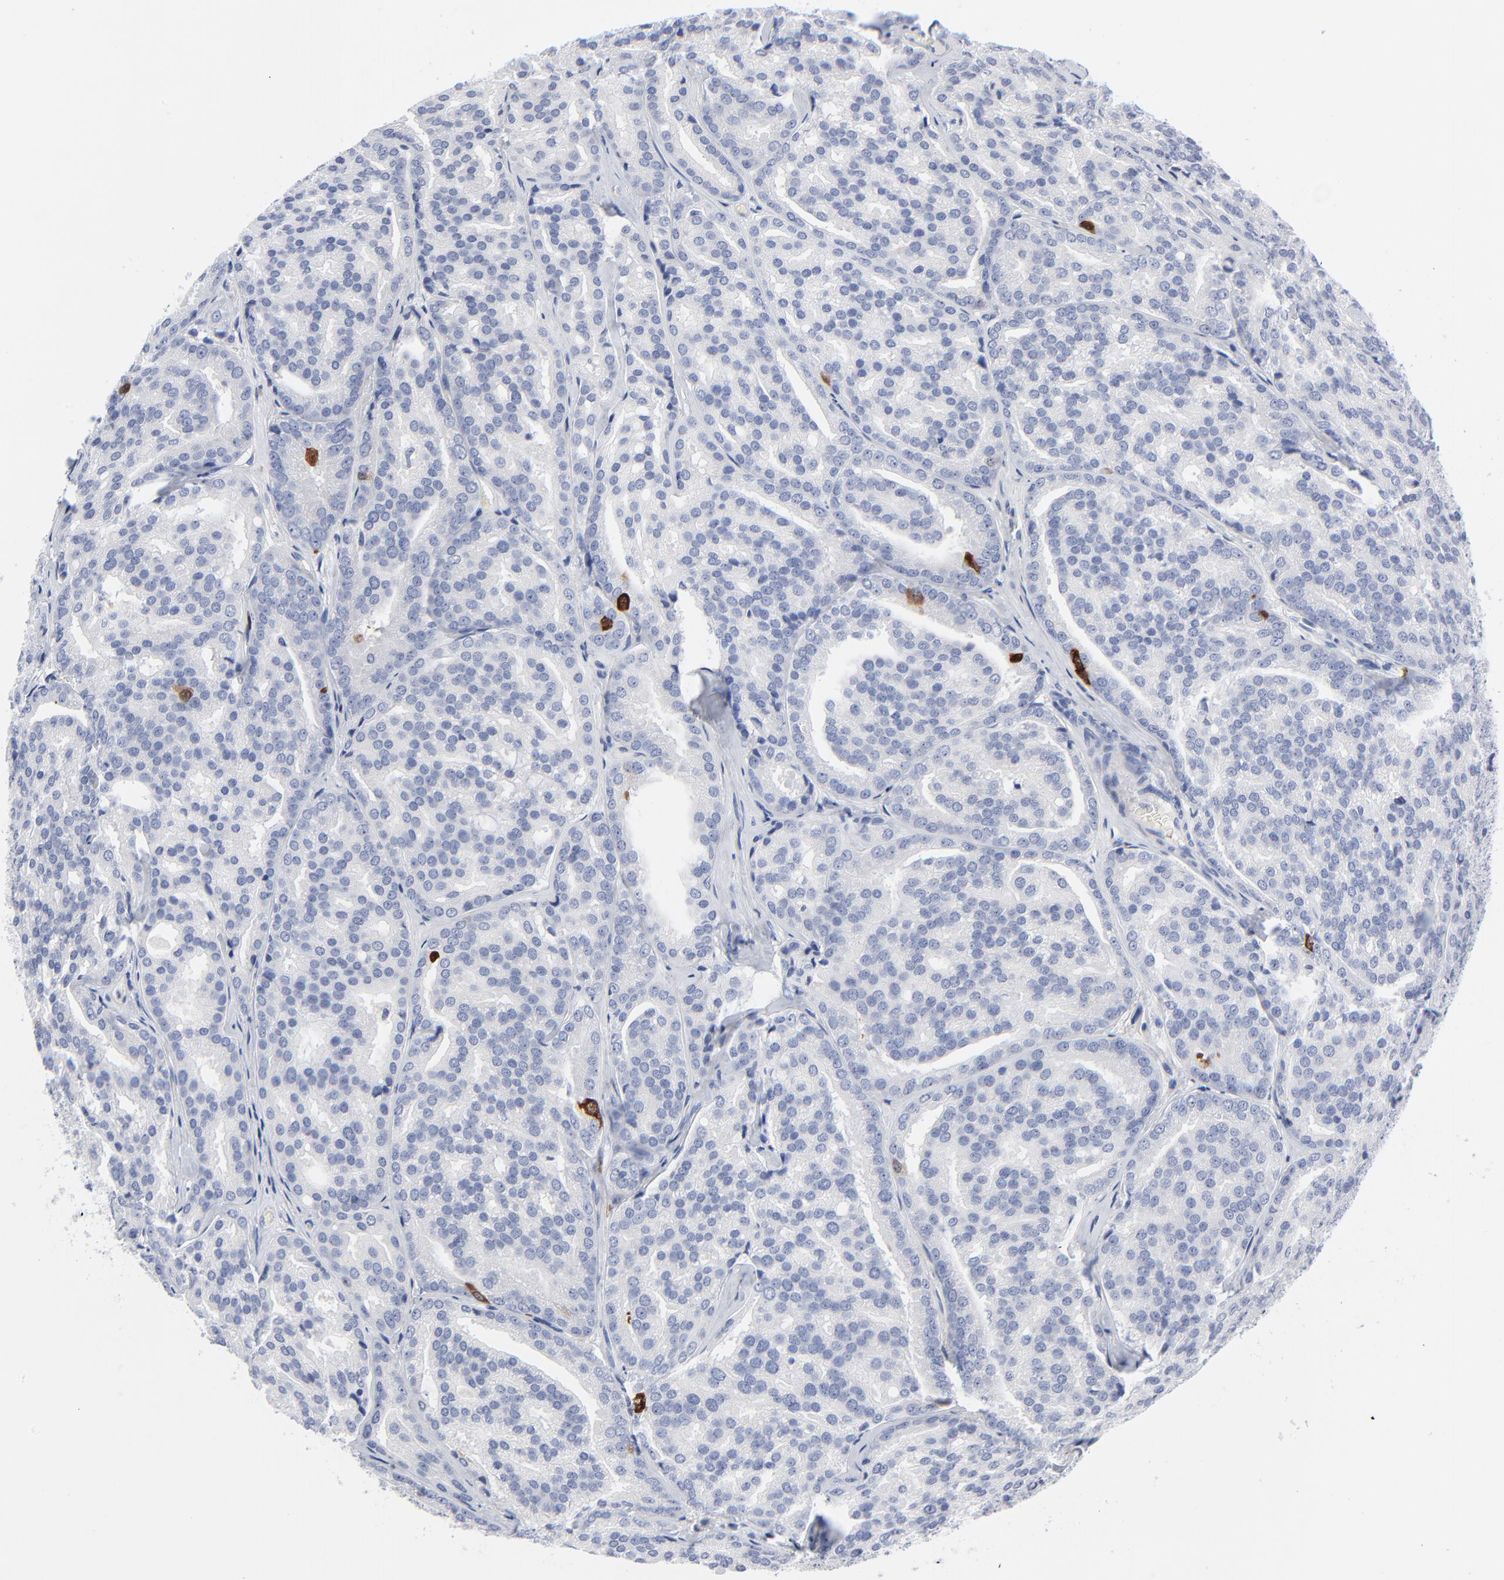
{"staining": {"intensity": "moderate", "quantity": "<25%", "location": "cytoplasmic/membranous,nuclear"}, "tissue": "prostate cancer", "cell_type": "Tumor cells", "image_type": "cancer", "snomed": [{"axis": "morphology", "description": "Adenocarcinoma, High grade"}, {"axis": "topography", "description": "Prostate"}], "caption": "IHC (DAB (3,3'-diaminobenzidine)) staining of human prostate cancer displays moderate cytoplasmic/membranous and nuclear protein staining in approximately <25% of tumor cells.", "gene": "CDK1", "patient": {"sex": "male", "age": 64}}